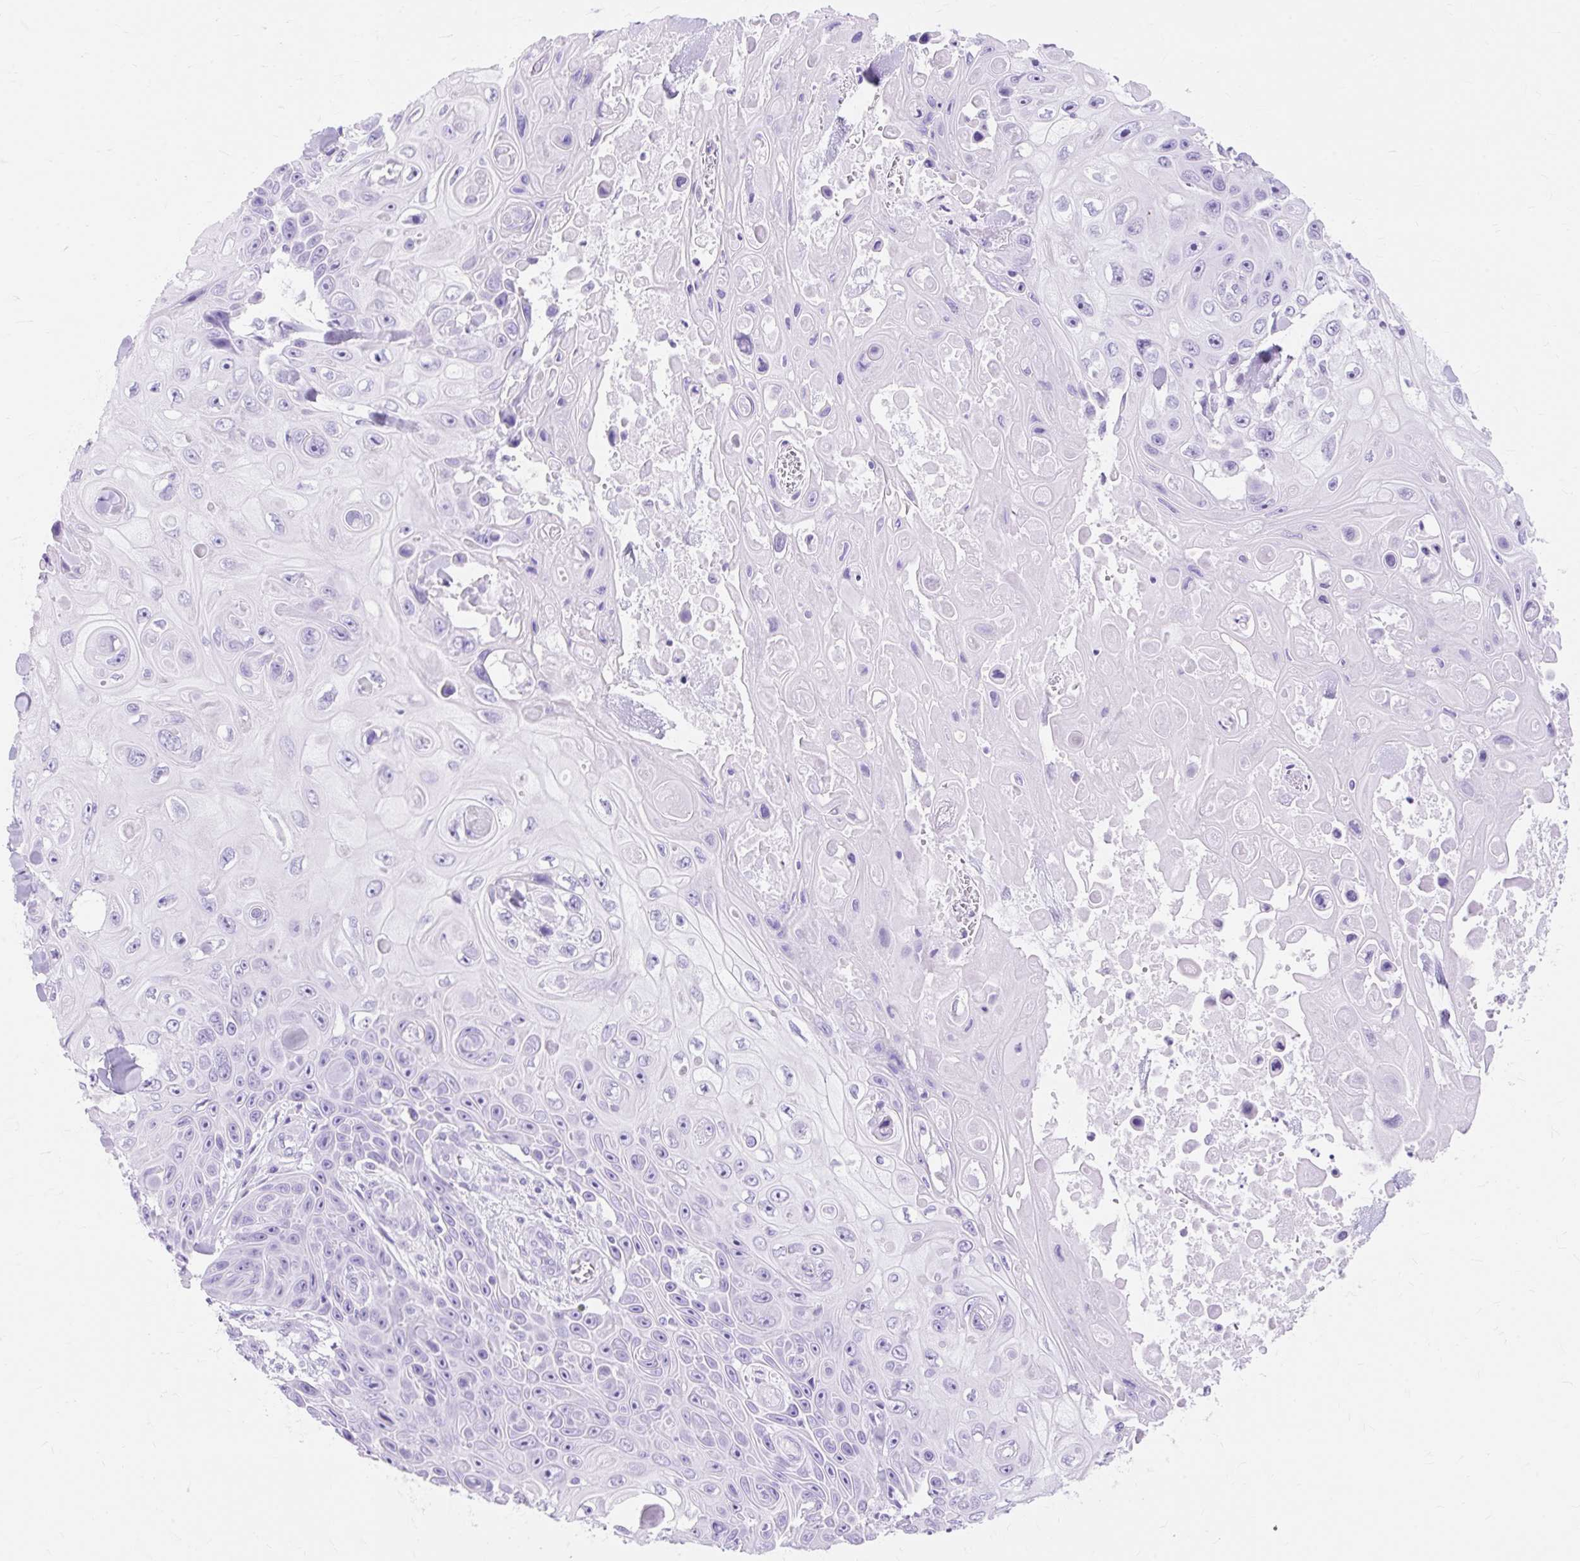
{"staining": {"intensity": "negative", "quantity": "none", "location": "none"}, "tissue": "skin cancer", "cell_type": "Tumor cells", "image_type": "cancer", "snomed": [{"axis": "morphology", "description": "Squamous cell carcinoma, NOS"}, {"axis": "topography", "description": "Skin"}], "caption": "Human skin cancer (squamous cell carcinoma) stained for a protein using immunohistochemistry (IHC) demonstrates no positivity in tumor cells.", "gene": "MBP", "patient": {"sex": "male", "age": 82}}